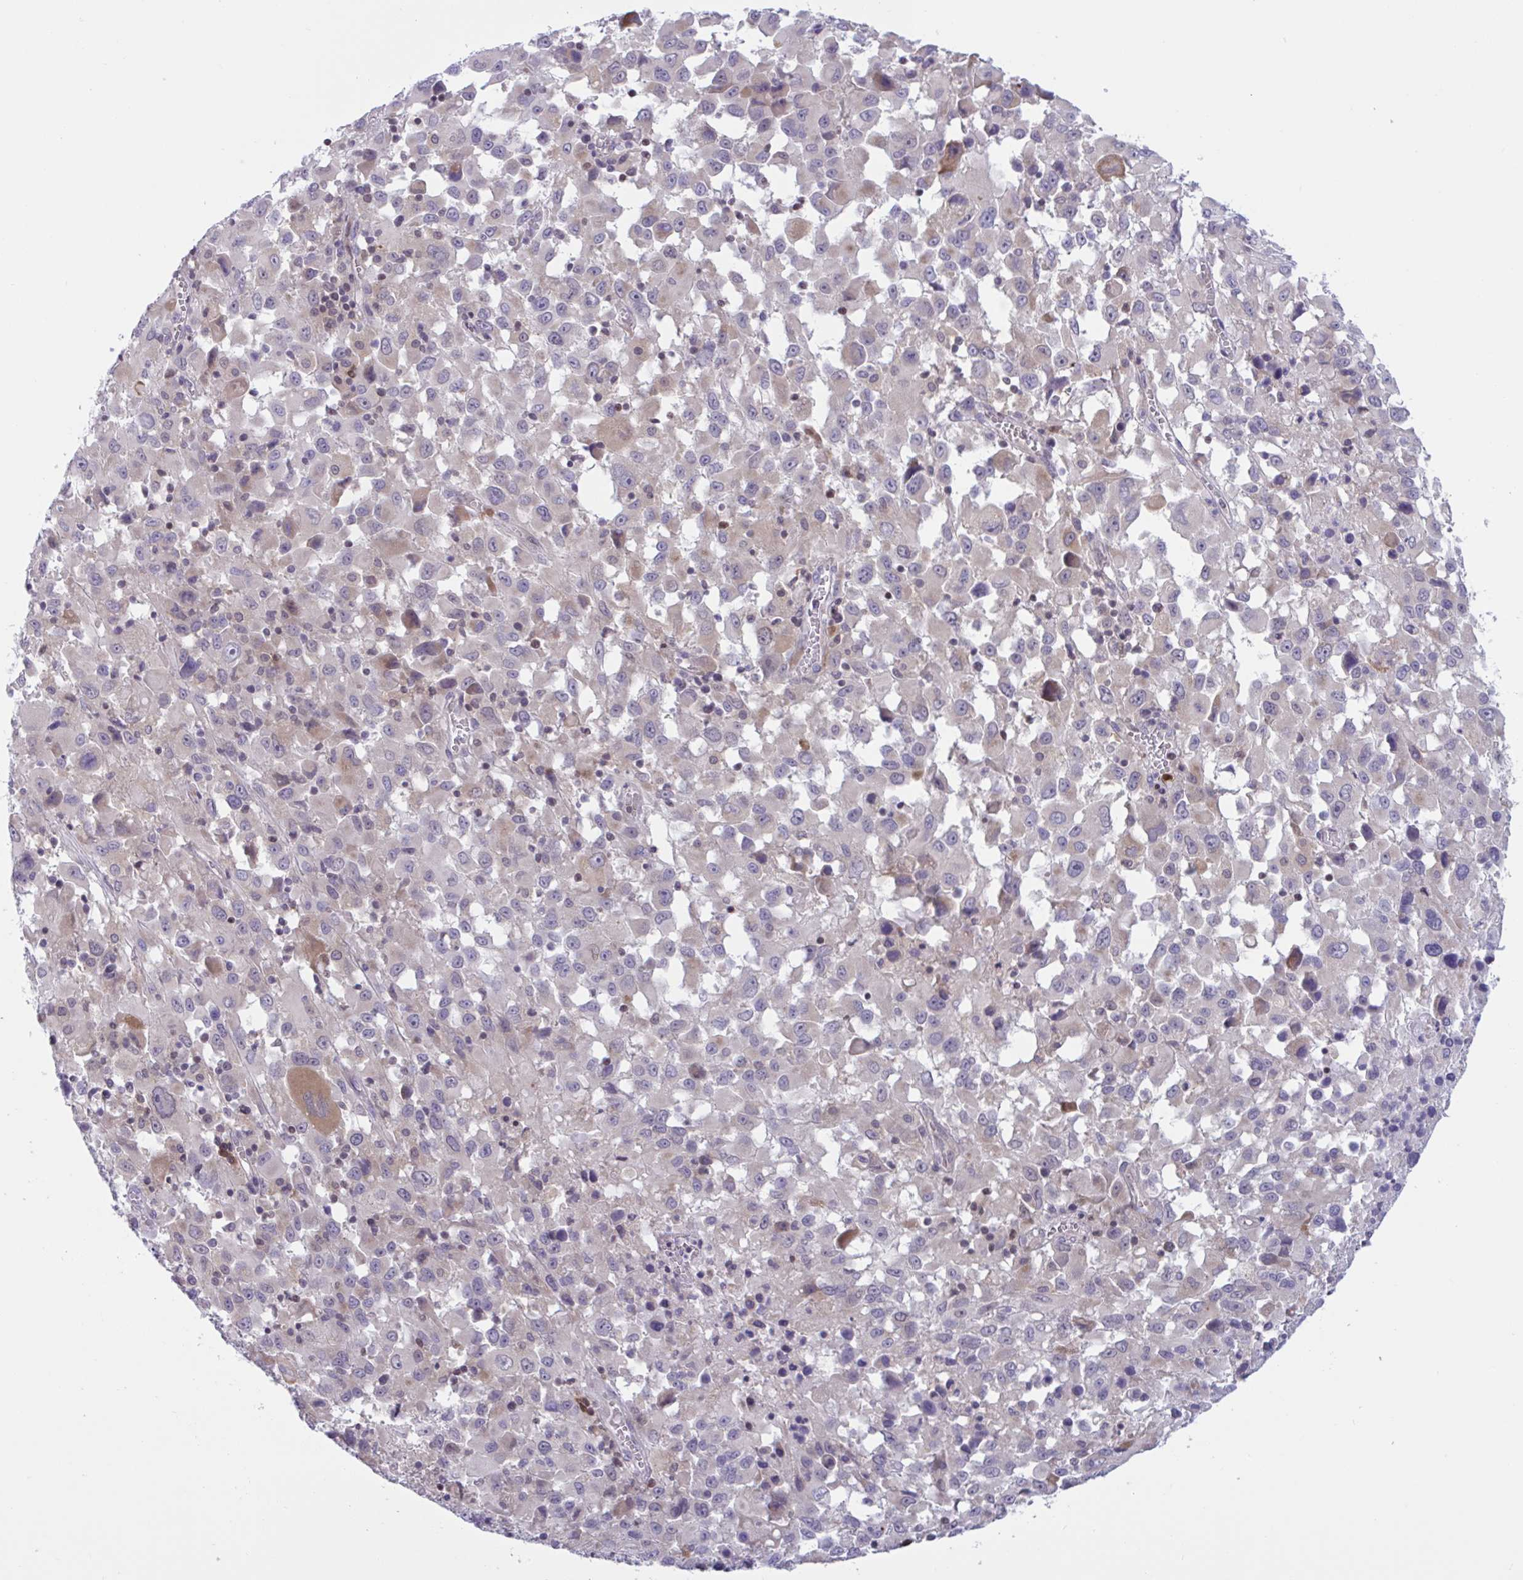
{"staining": {"intensity": "negative", "quantity": "none", "location": "none"}, "tissue": "melanoma", "cell_type": "Tumor cells", "image_type": "cancer", "snomed": [{"axis": "morphology", "description": "Malignant melanoma, Metastatic site"}, {"axis": "topography", "description": "Soft tissue"}], "caption": "There is no significant staining in tumor cells of malignant melanoma (metastatic site).", "gene": "SNX11", "patient": {"sex": "male", "age": 50}}